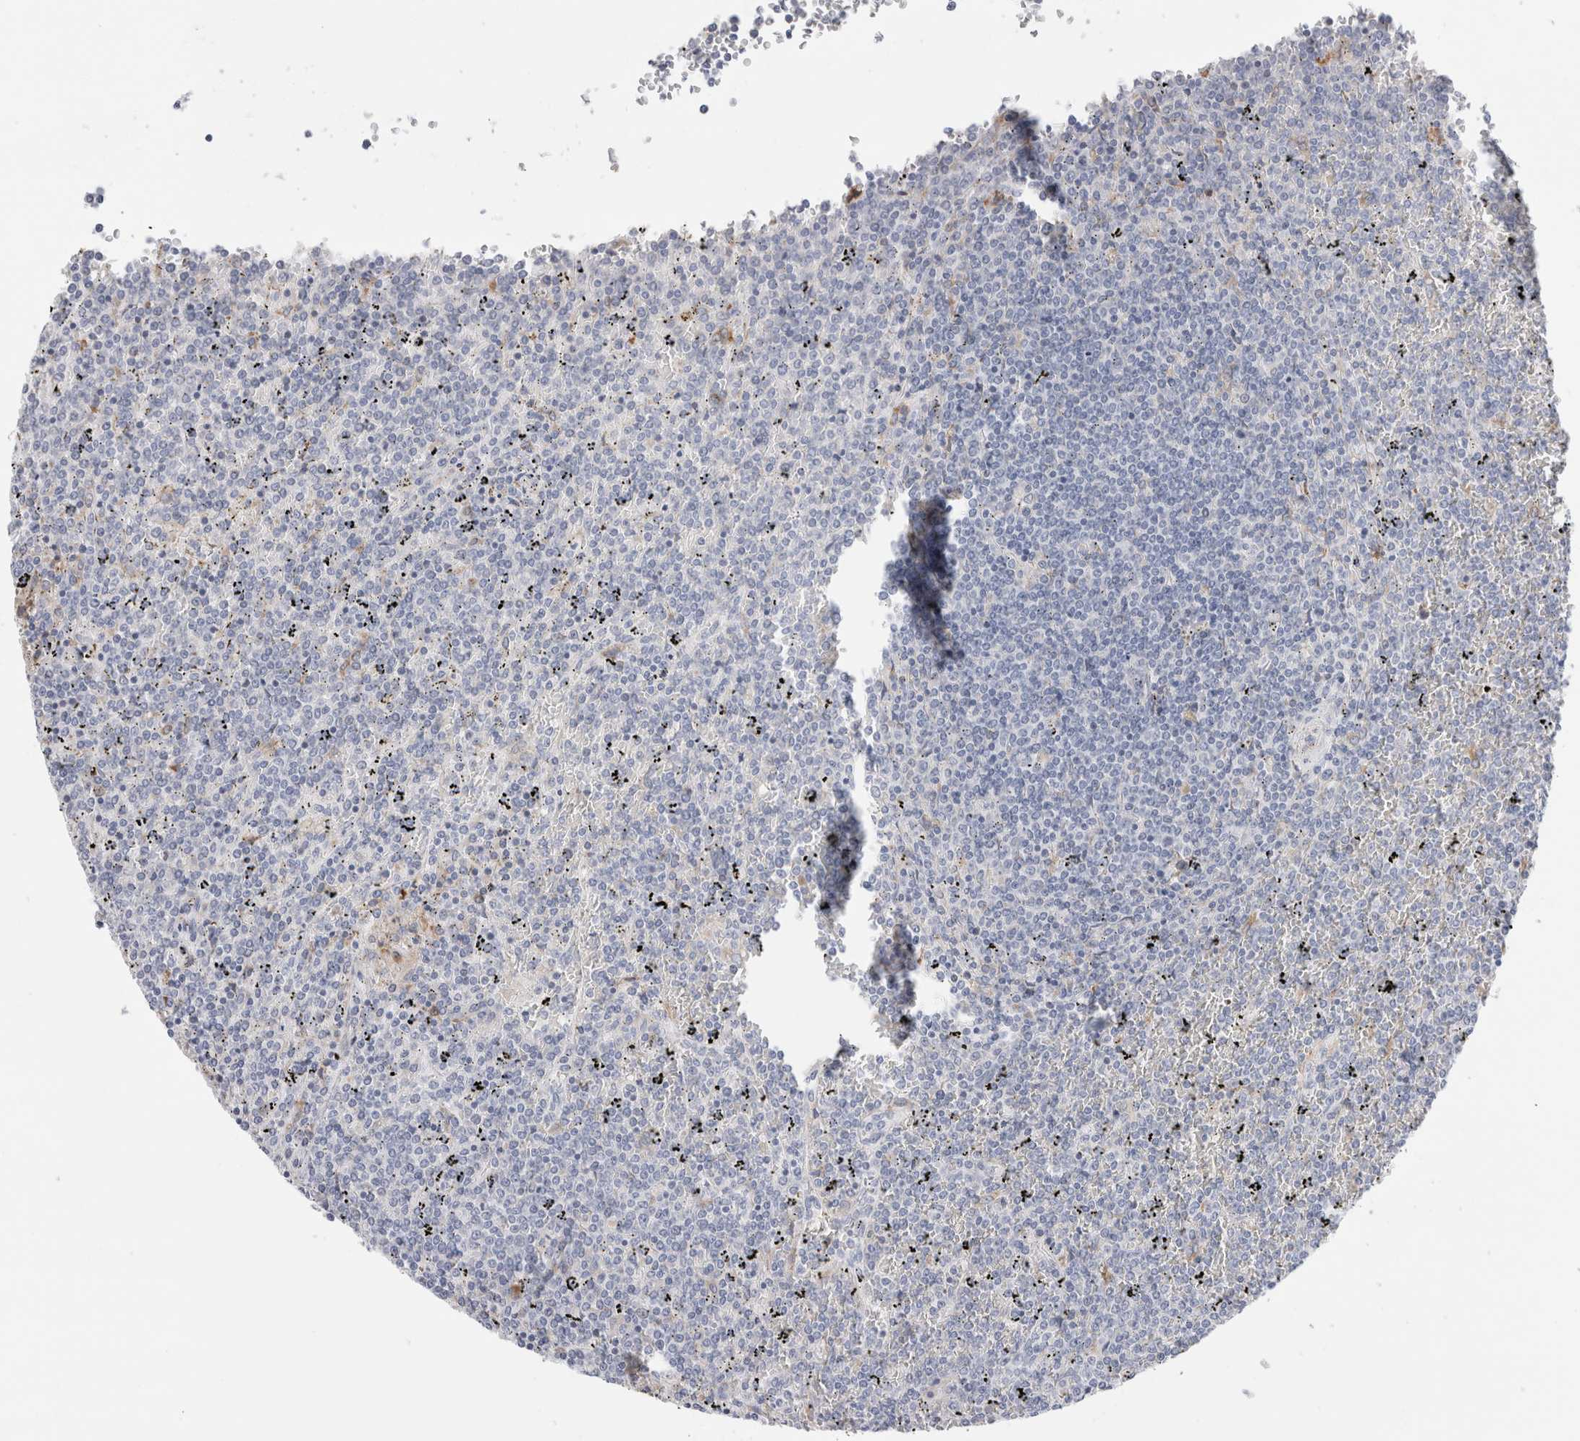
{"staining": {"intensity": "negative", "quantity": "none", "location": "none"}, "tissue": "lymphoma", "cell_type": "Tumor cells", "image_type": "cancer", "snomed": [{"axis": "morphology", "description": "Malignant lymphoma, non-Hodgkin's type, Low grade"}, {"axis": "topography", "description": "Spleen"}], "caption": "Immunohistochemistry micrograph of neoplastic tissue: lymphoma stained with DAB shows no significant protein staining in tumor cells.", "gene": "CSK", "patient": {"sex": "female", "age": 19}}